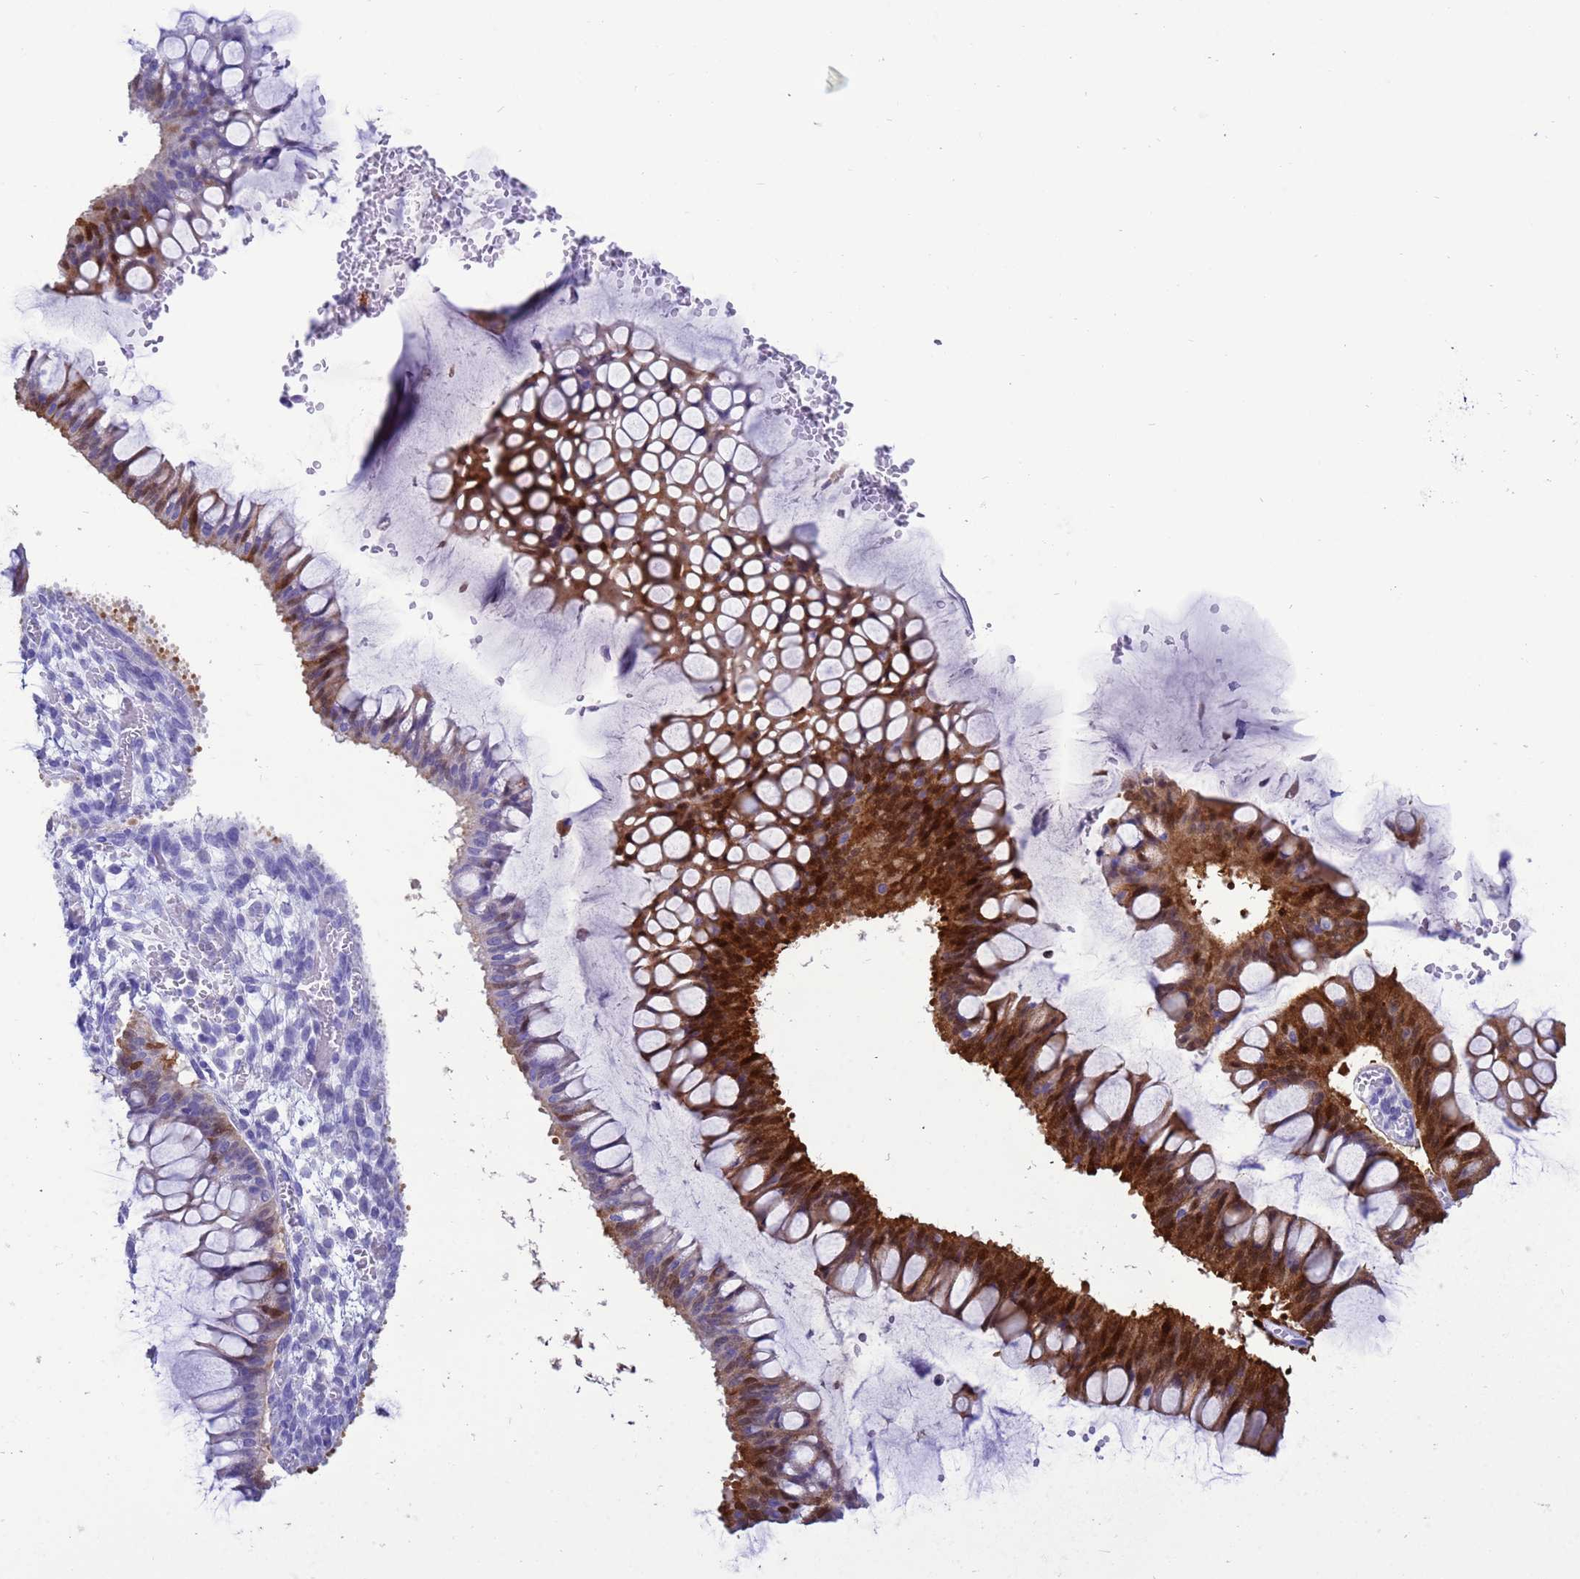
{"staining": {"intensity": "strong", "quantity": "<25%", "location": "cytoplasmic/membranous,nuclear"}, "tissue": "ovarian cancer", "cell_type": "Tumor cells", "image_type": "cancer", "snomed": [{"axis": "morphology", "description": "Cystadenocarcinoma, mucinous, NOS"}, {"axis": "topography", "description": "Ovary"}], "caption": "Protein analysis of ovarian cancer tissue shows strong cytoplasmic/membranous and nuclear expression in about <25% of tumor cells.", "gene": "AKR1C2", "patient": {"sex": "female", "age": 73}}